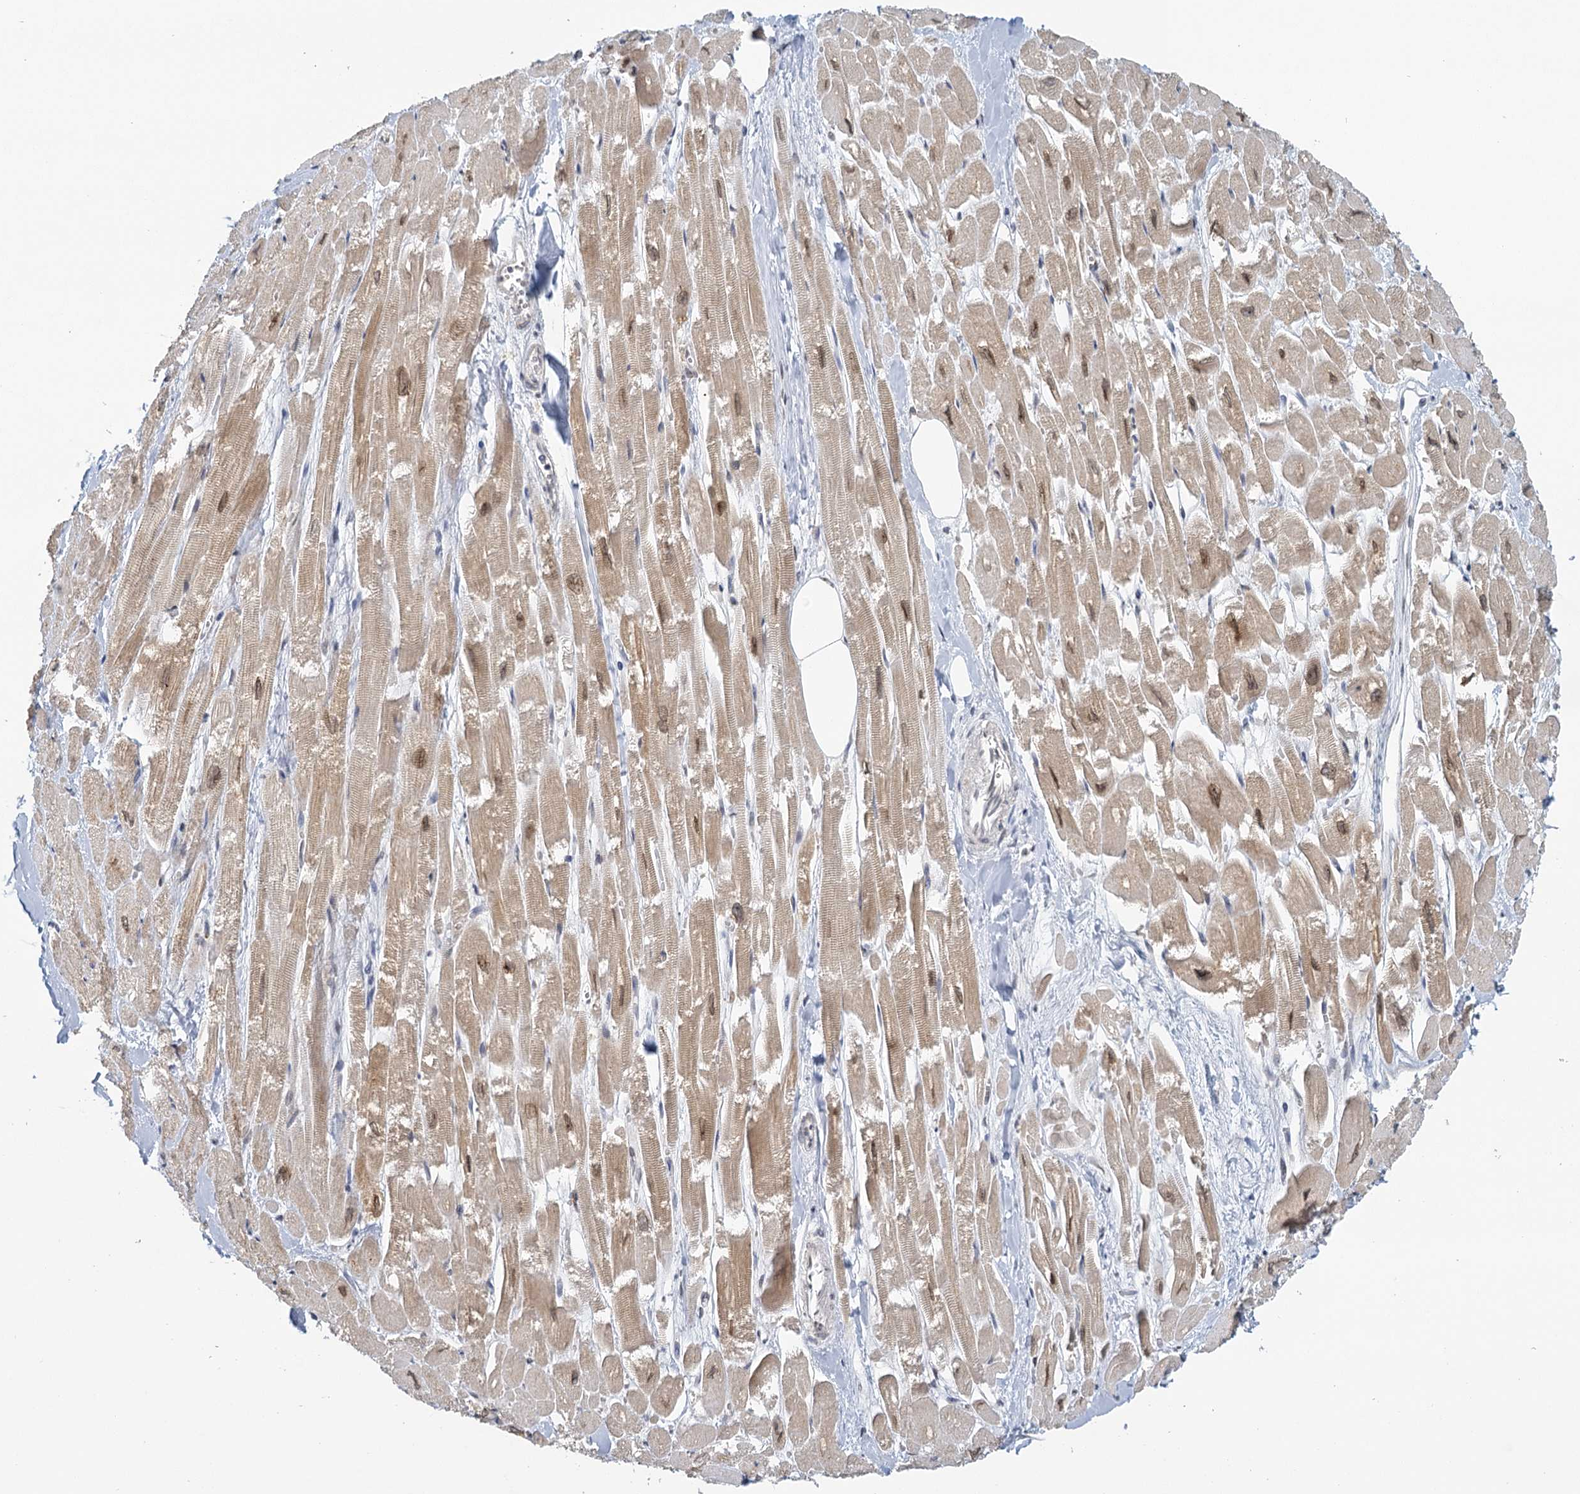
{"staining": {"intensity": "moderate", "quantity": ">75%", "location": "cytoplasmic/membranous,nuclear"}, "tissue": "heart muscle", "cell_type": "Cardiomyocytes", "image_type": "normal", "snomed": [{"axis": "morphology", "description": "Normal tissue, NOS"}, {"axis": "topography", "description": "Heart"}], "caption": "IHC of benign human heart muscle exhibits medium levels of moderate cytoplasmic/membranous,nuclear positivity in about >75% of cardiomyocytes. (IHC, brightfield microscopy, high magnification).", "gene": "TREX1", "patient": {"sex": "male", "age": 54}}